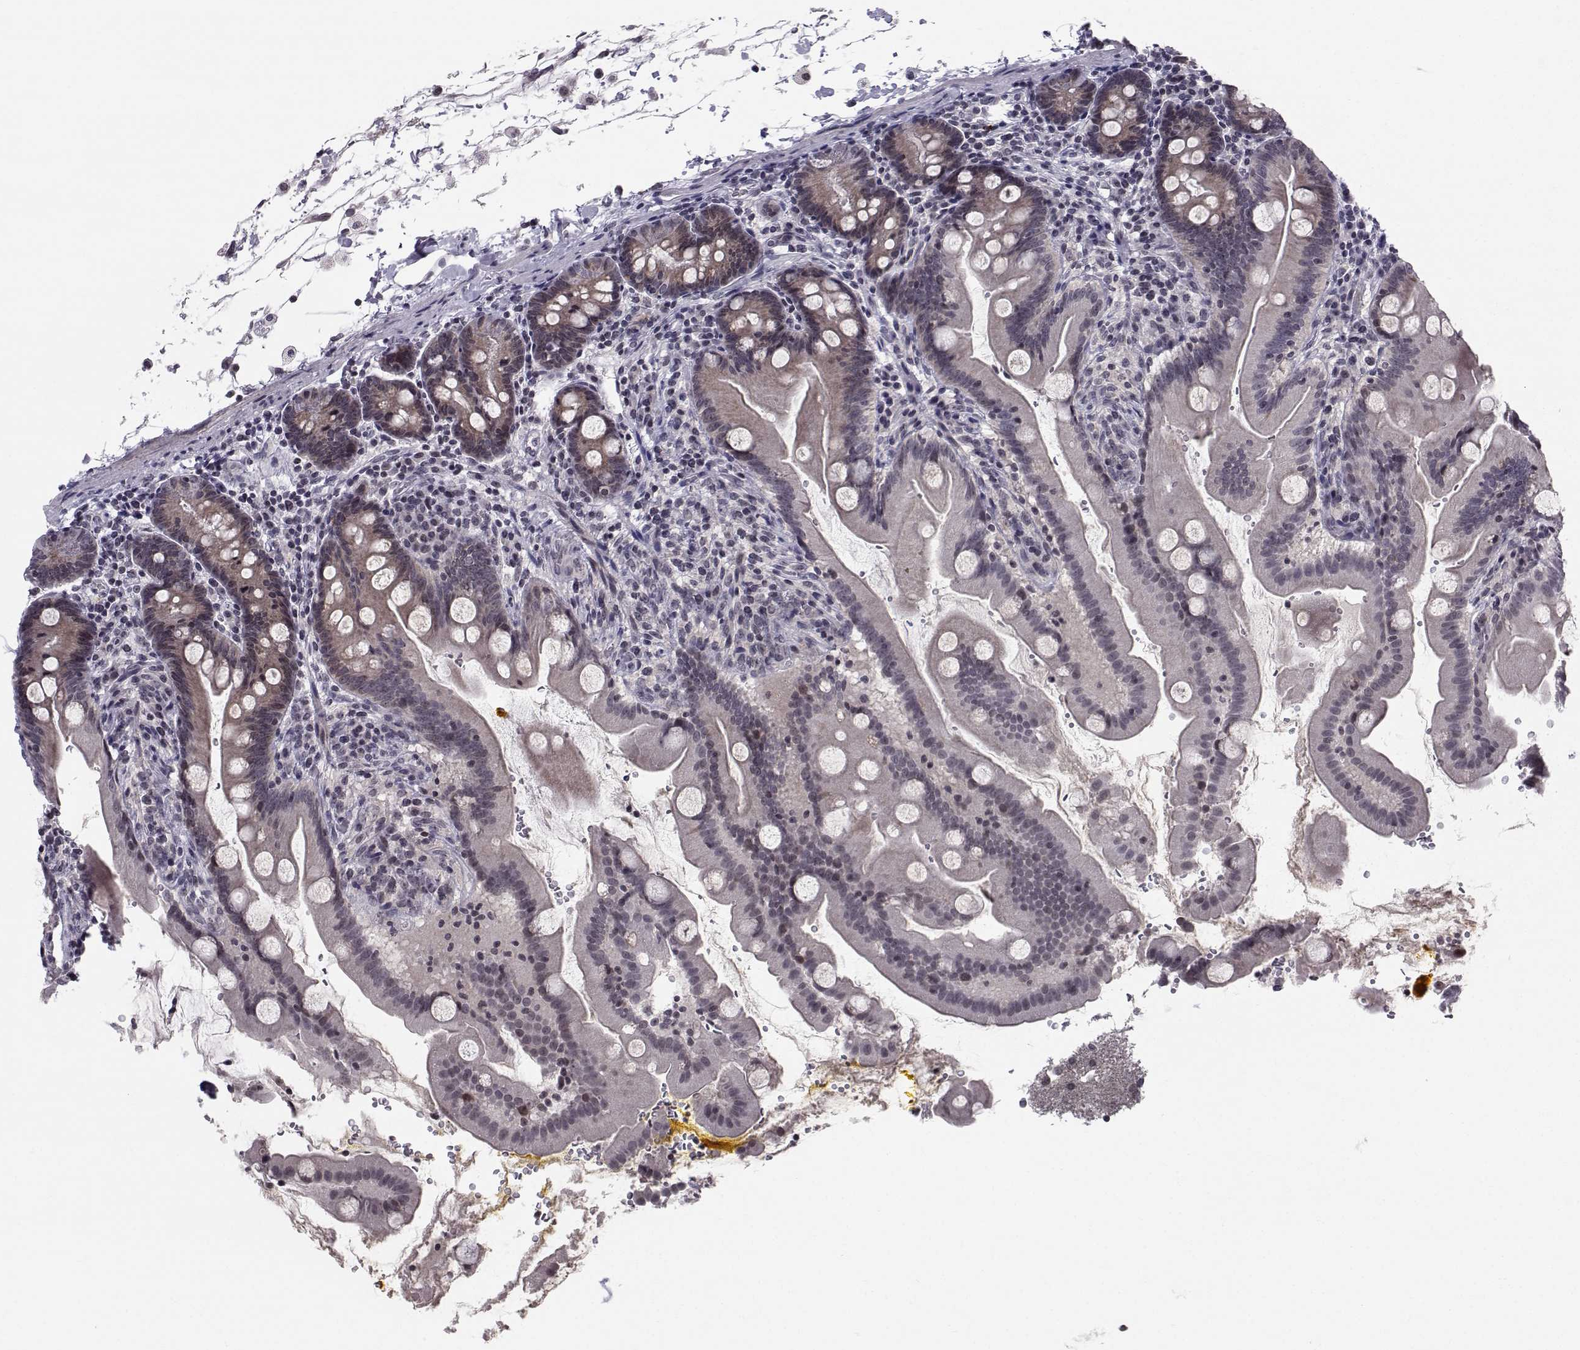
{"staining": {"intensity": "negative", "quantity": "none", "location": "none"}, "tissue": "small intestine", "cell_type": "Glandular cells", "image_type": "normal", "snomed": [{"axis": "morphology", "description": "Normal tissue, NOS"}, {"axis": "topography", "description": "Small intestine"}], "caption": "An immunohistochemistry image of unremarkable small intestine is shown. There is no staining in glandular cells of small intestine.", "gene": "MARCHF4", "patient": {"sex": "female", "age": 44}}